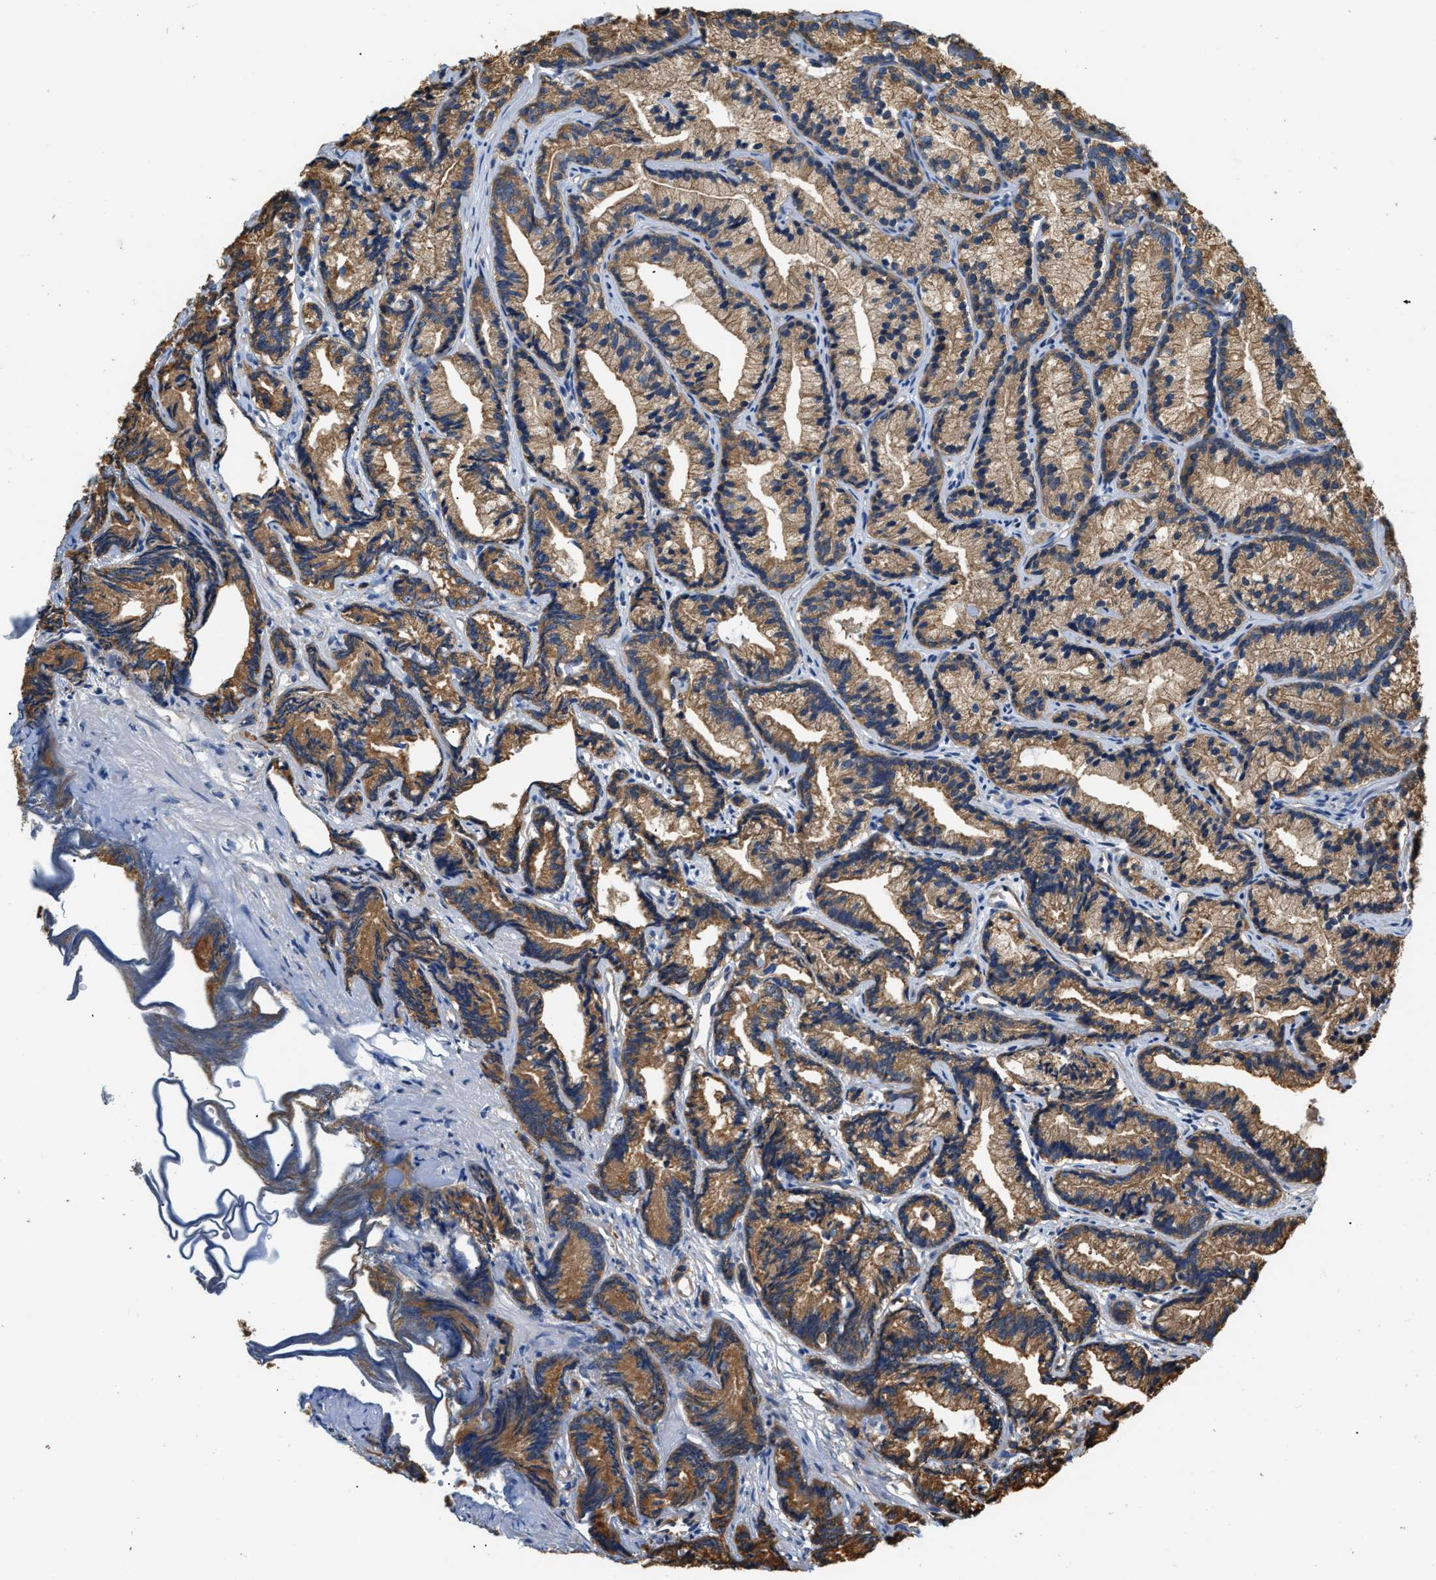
{"staining": {"intensity": "moderate", "quantity": ">75%", "location": "cytoplasmic/membranous"}, "tissue": "prostate cancer", "cell_type": "Tumor cells", "image_type": "cancer", "snomed": [{"axis": "morphology", "description": "Adenocarcinoma, Low grade"}, {"axis": "topography", "description": "Prostate"}], "caption": "The photomicrograph shows staining of prostate cancer (low-grade adenocarcinoma), revealing moderate cytoplasmic/membranous protein expression (brown color) within tumor cells.", "gene": "PPP2R1B", "patient": {"sex": "male", "age": 89}}